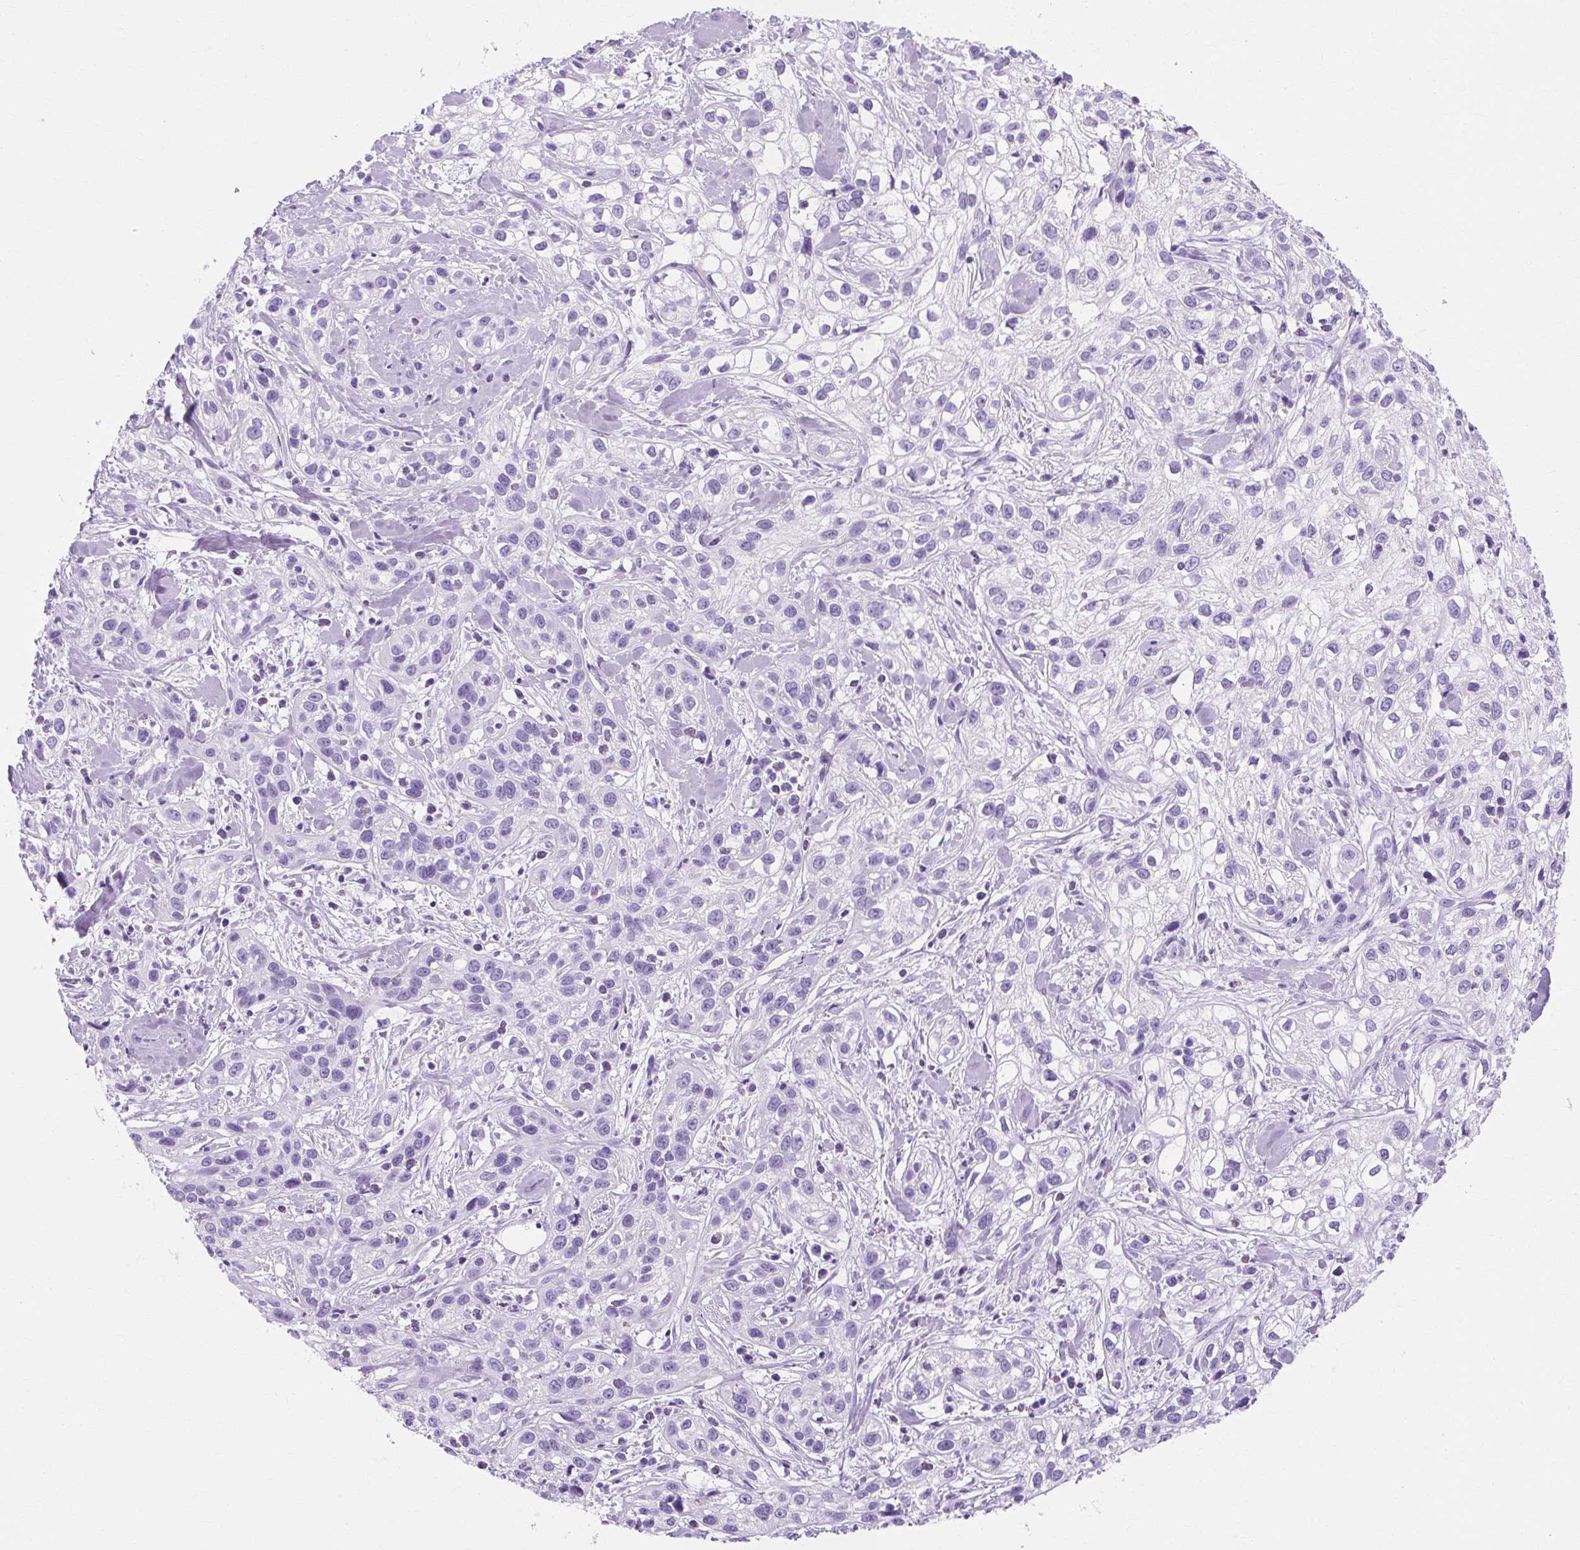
{"staining": {"intensity": "negative", "quantity": "none", "location": "none"}, "tissue": "skin cancer", "cell_type": "Tumor cells", "image_type": "cancer", "snomed": [{"axis": "morphology", "description": "Squamous cell carcinoma, NOS"}, {"axis": "topography", "description": "Skin"}], "caption": "Human squamous cell carcinoma (skin) stained for a protein using IHC displays no positivity in tumor cells.", "gene": "RYBP", "patient": {"sex": "male", "age": 82}}